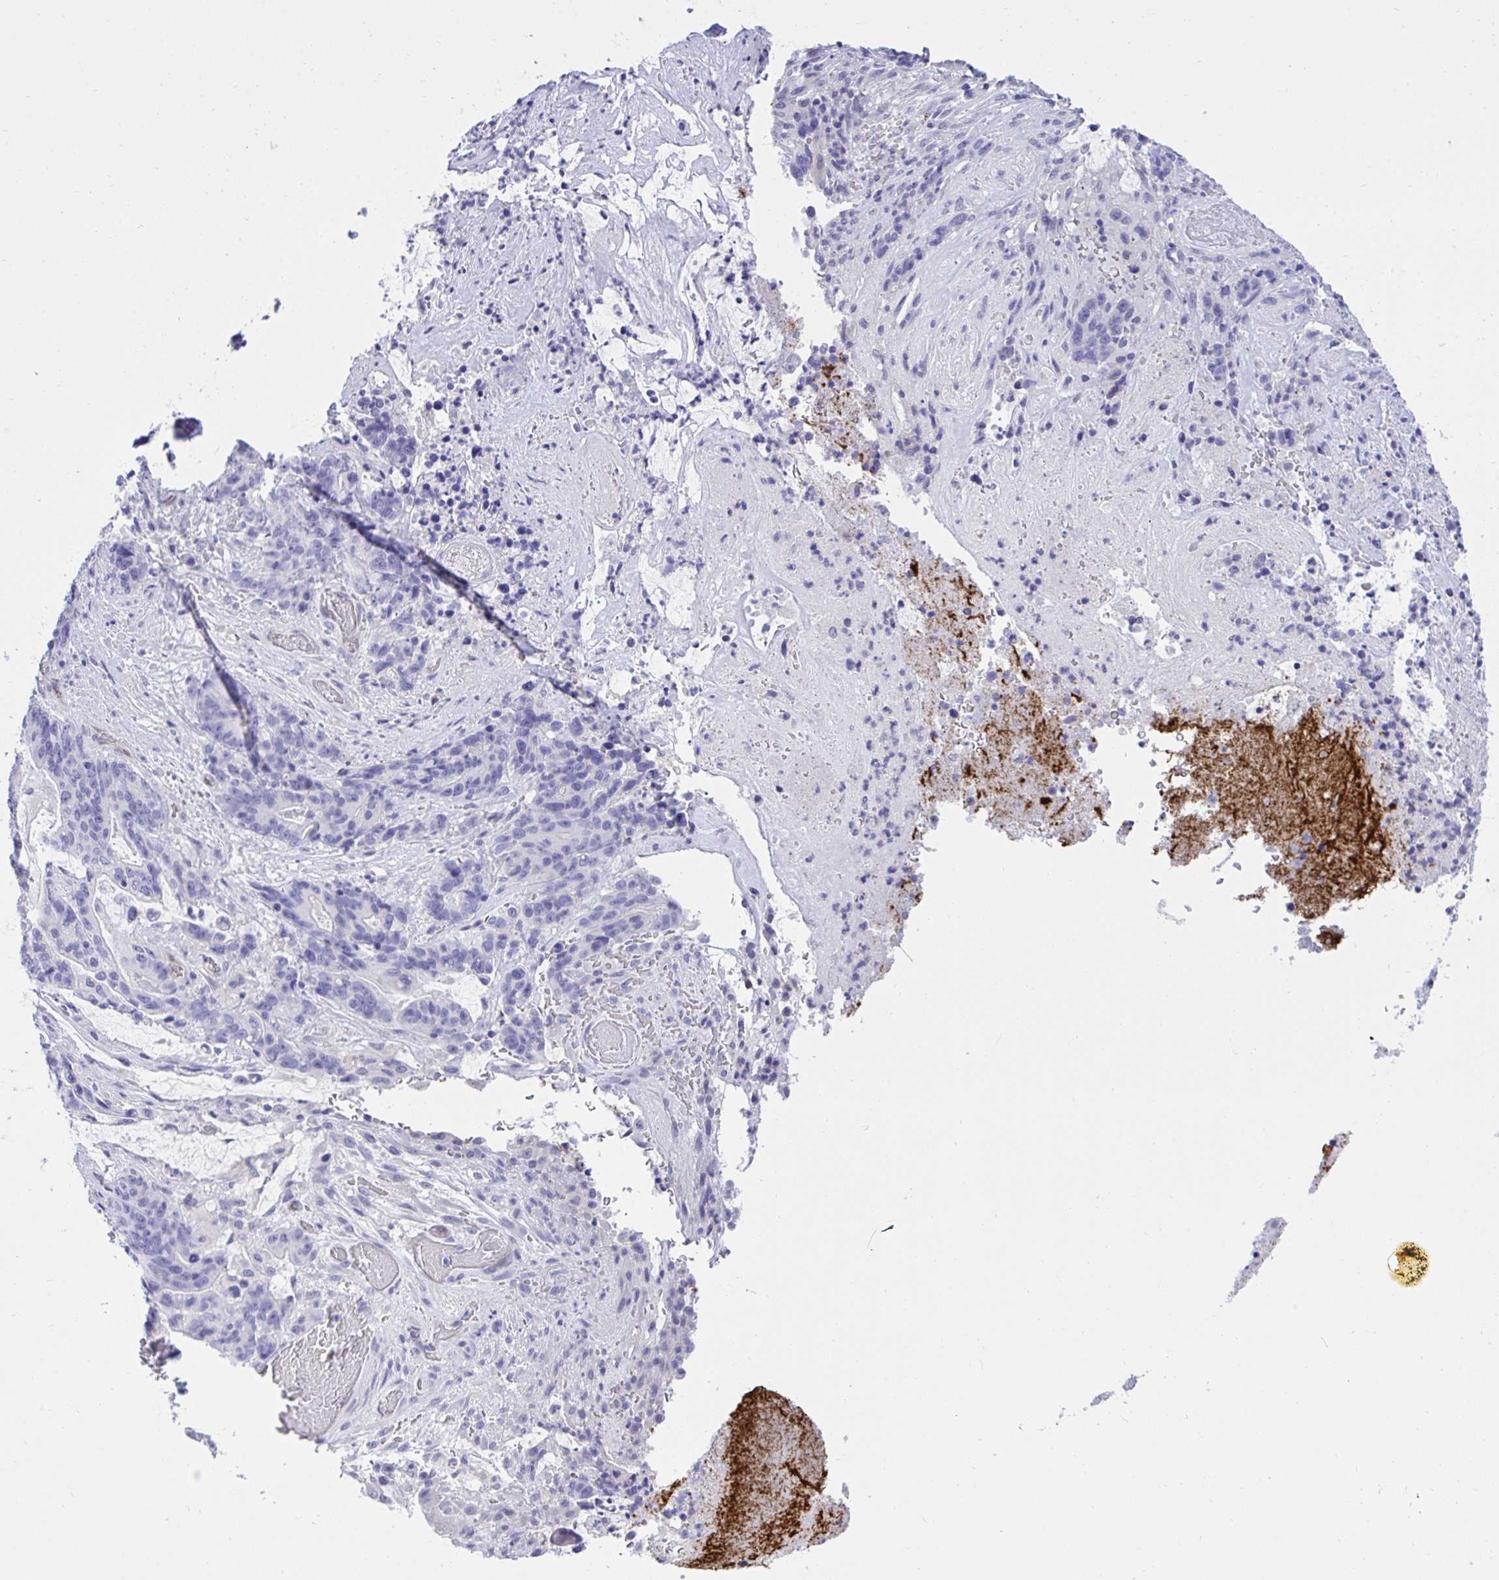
{"staining": {"intensity": "negative", "quantity": "none", "location": "none"}, "tissue": "stomach cancer", "cell_type": "Tumor cells", "image_type": "cancer", "snomed": [{"axis": "morphology", "description": "Normal tissue, NOS"}, {"axis": "morphology", "description": "Adenocarcinoma, NOS"}, {"axis": "topography", "description": "Stomach"}], "caption": "This is an immunohistochemistry (IHC) image of stomach adenocarcinoma. There is no expression in tumor cells.", "gene": "PGM2L1", "patient": {"sex": "female", "age": 64}}